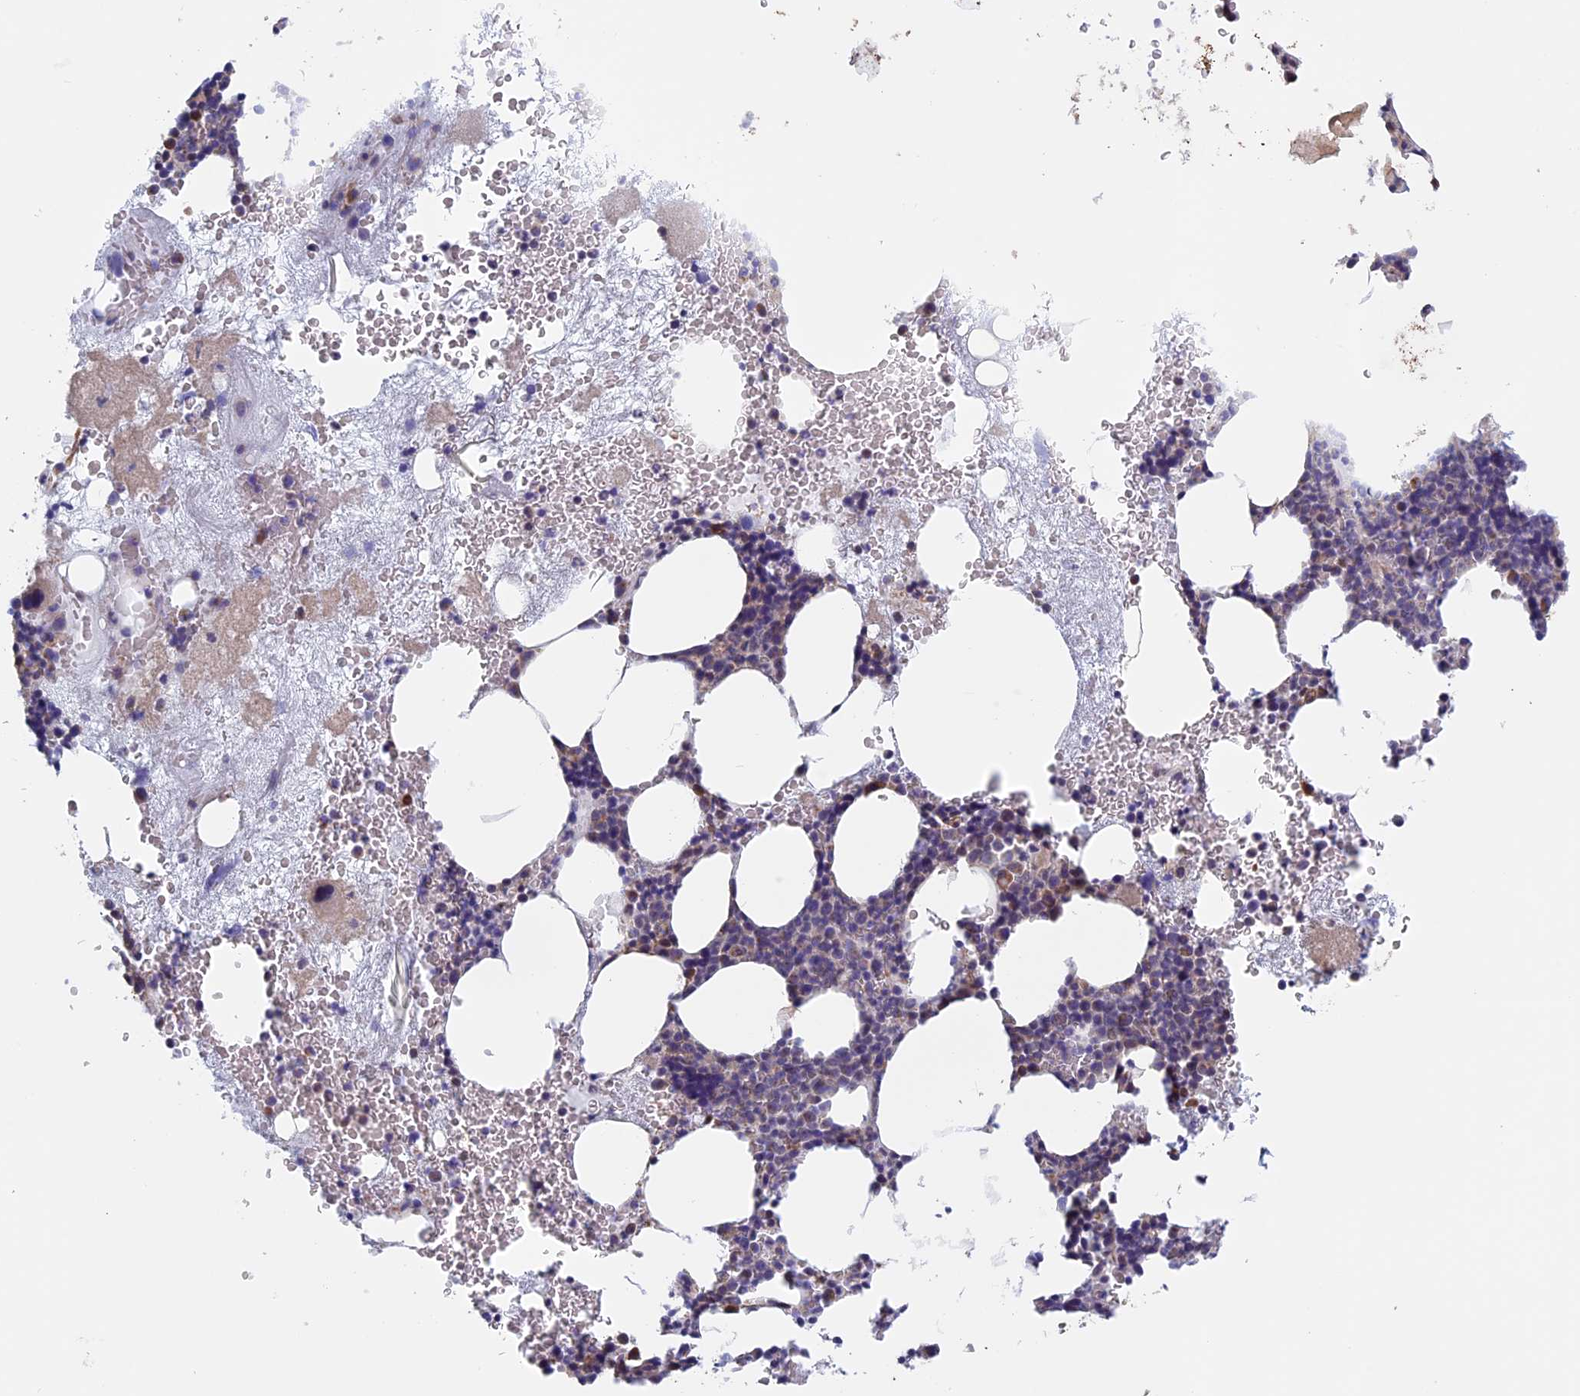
{"staining": {"intensity": "negative", "quantity": "none", "location": "none"}, "tissue": "bone marrow", "cell_type": "Hematopoietic cells", "image_type": "normal", "snomed": [{"axis": "morphology", "description": "Normal tissue, NOS"}, {"axis": "topography", "description": "Bone marrow"}], "caption": "IHC of benign human bone marrow displays no expression in hematopoietic cells.", "gene": "BCL2L10", "patient": {"sex": "male", "age": 80}}